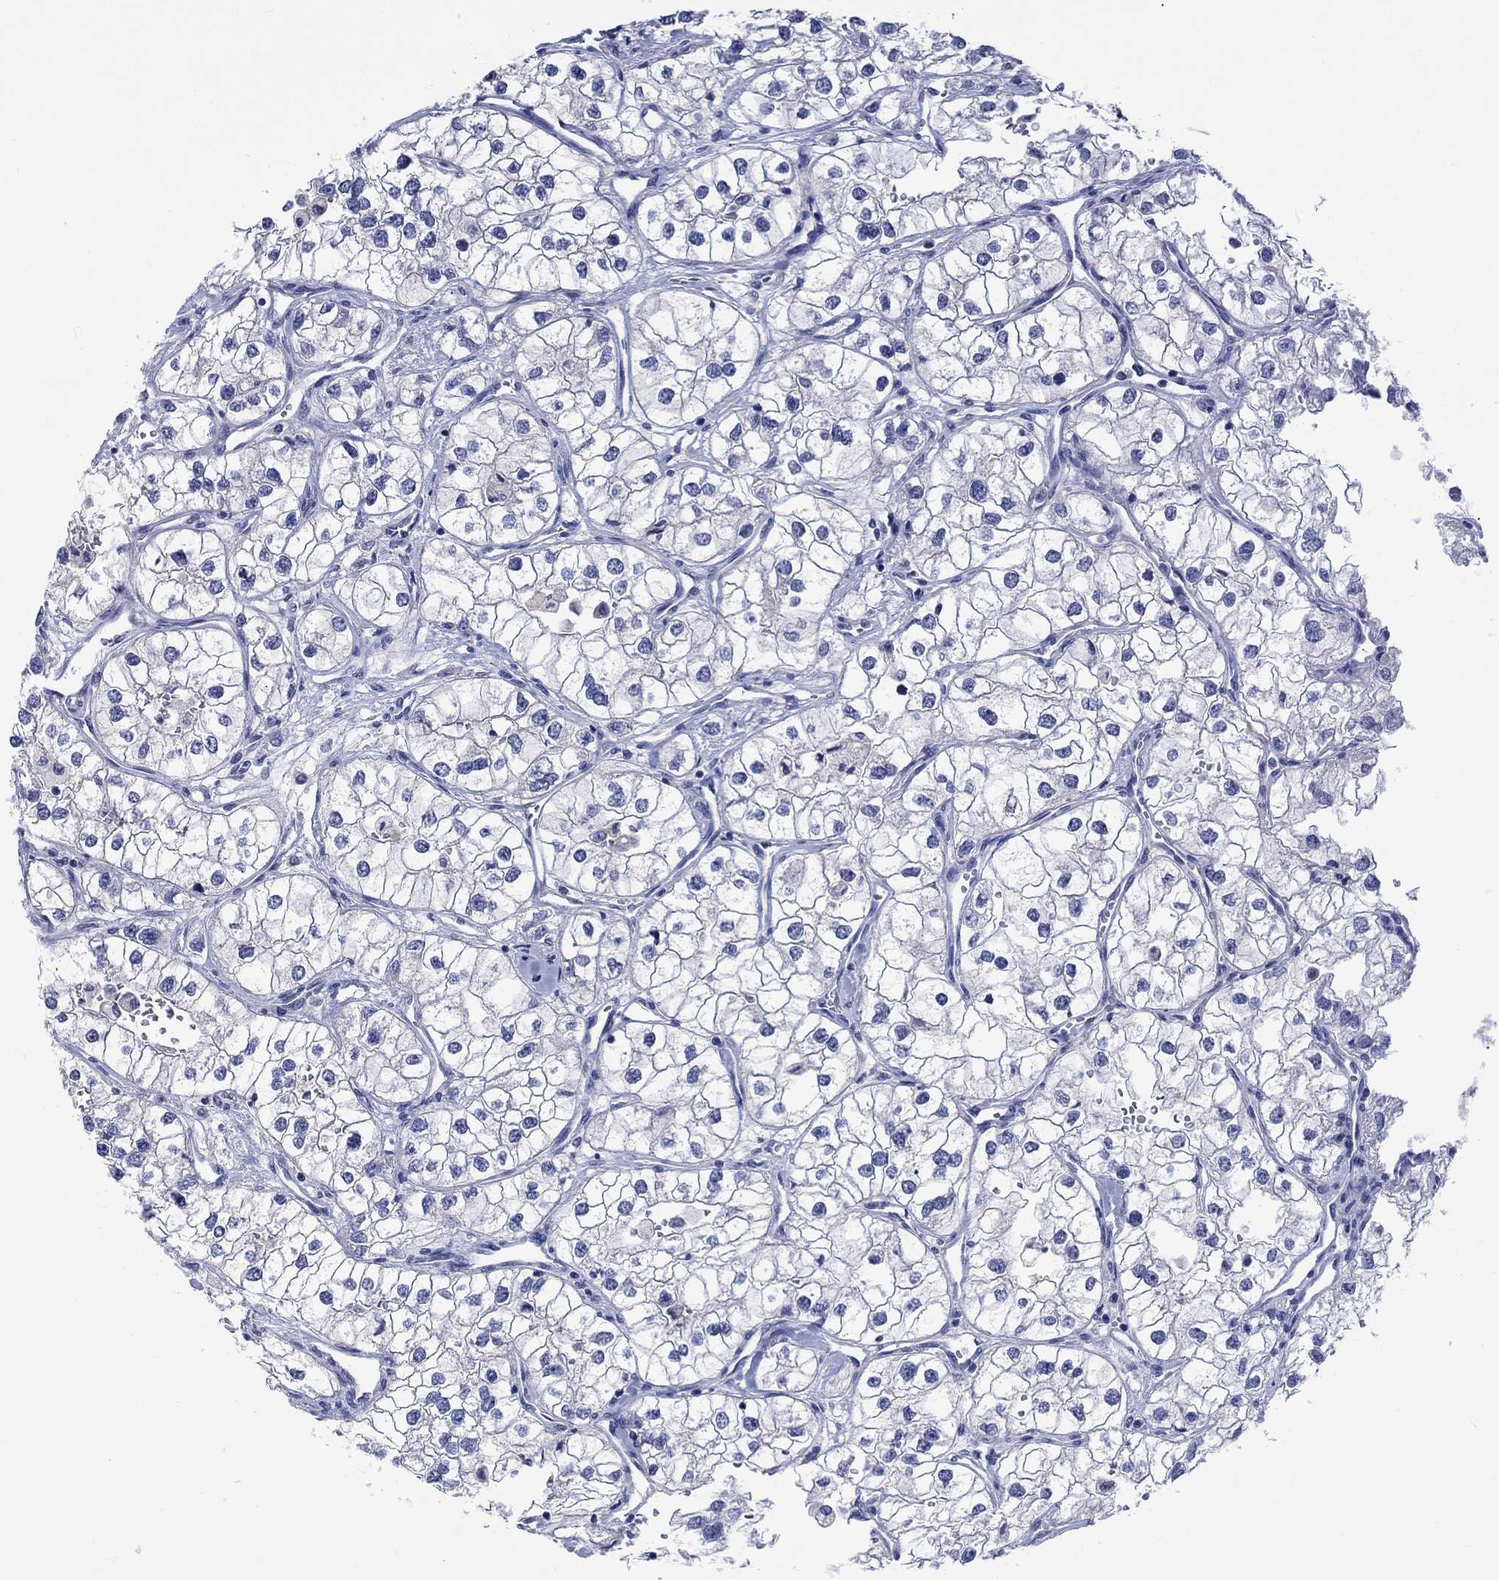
{"staining": {"intensity": "negative", "quantity": "none", "location": "none"}, "tissue": "renal cancer", "cell_type": "Tumor cells", "image_type": "cancer", "snomed": [{"axis": "morphology", "description": "Adenocarcinoma, NOS"}, {"axis": "topography", "description": "Kidney"}], "caption": "This is a micrograph of IHC staining of renal cancer (adenocarcinoma), which shows no positivity in tumor cells.", "gene": "TOMM20L", "patient": {"sex": "male", "age": 59}}